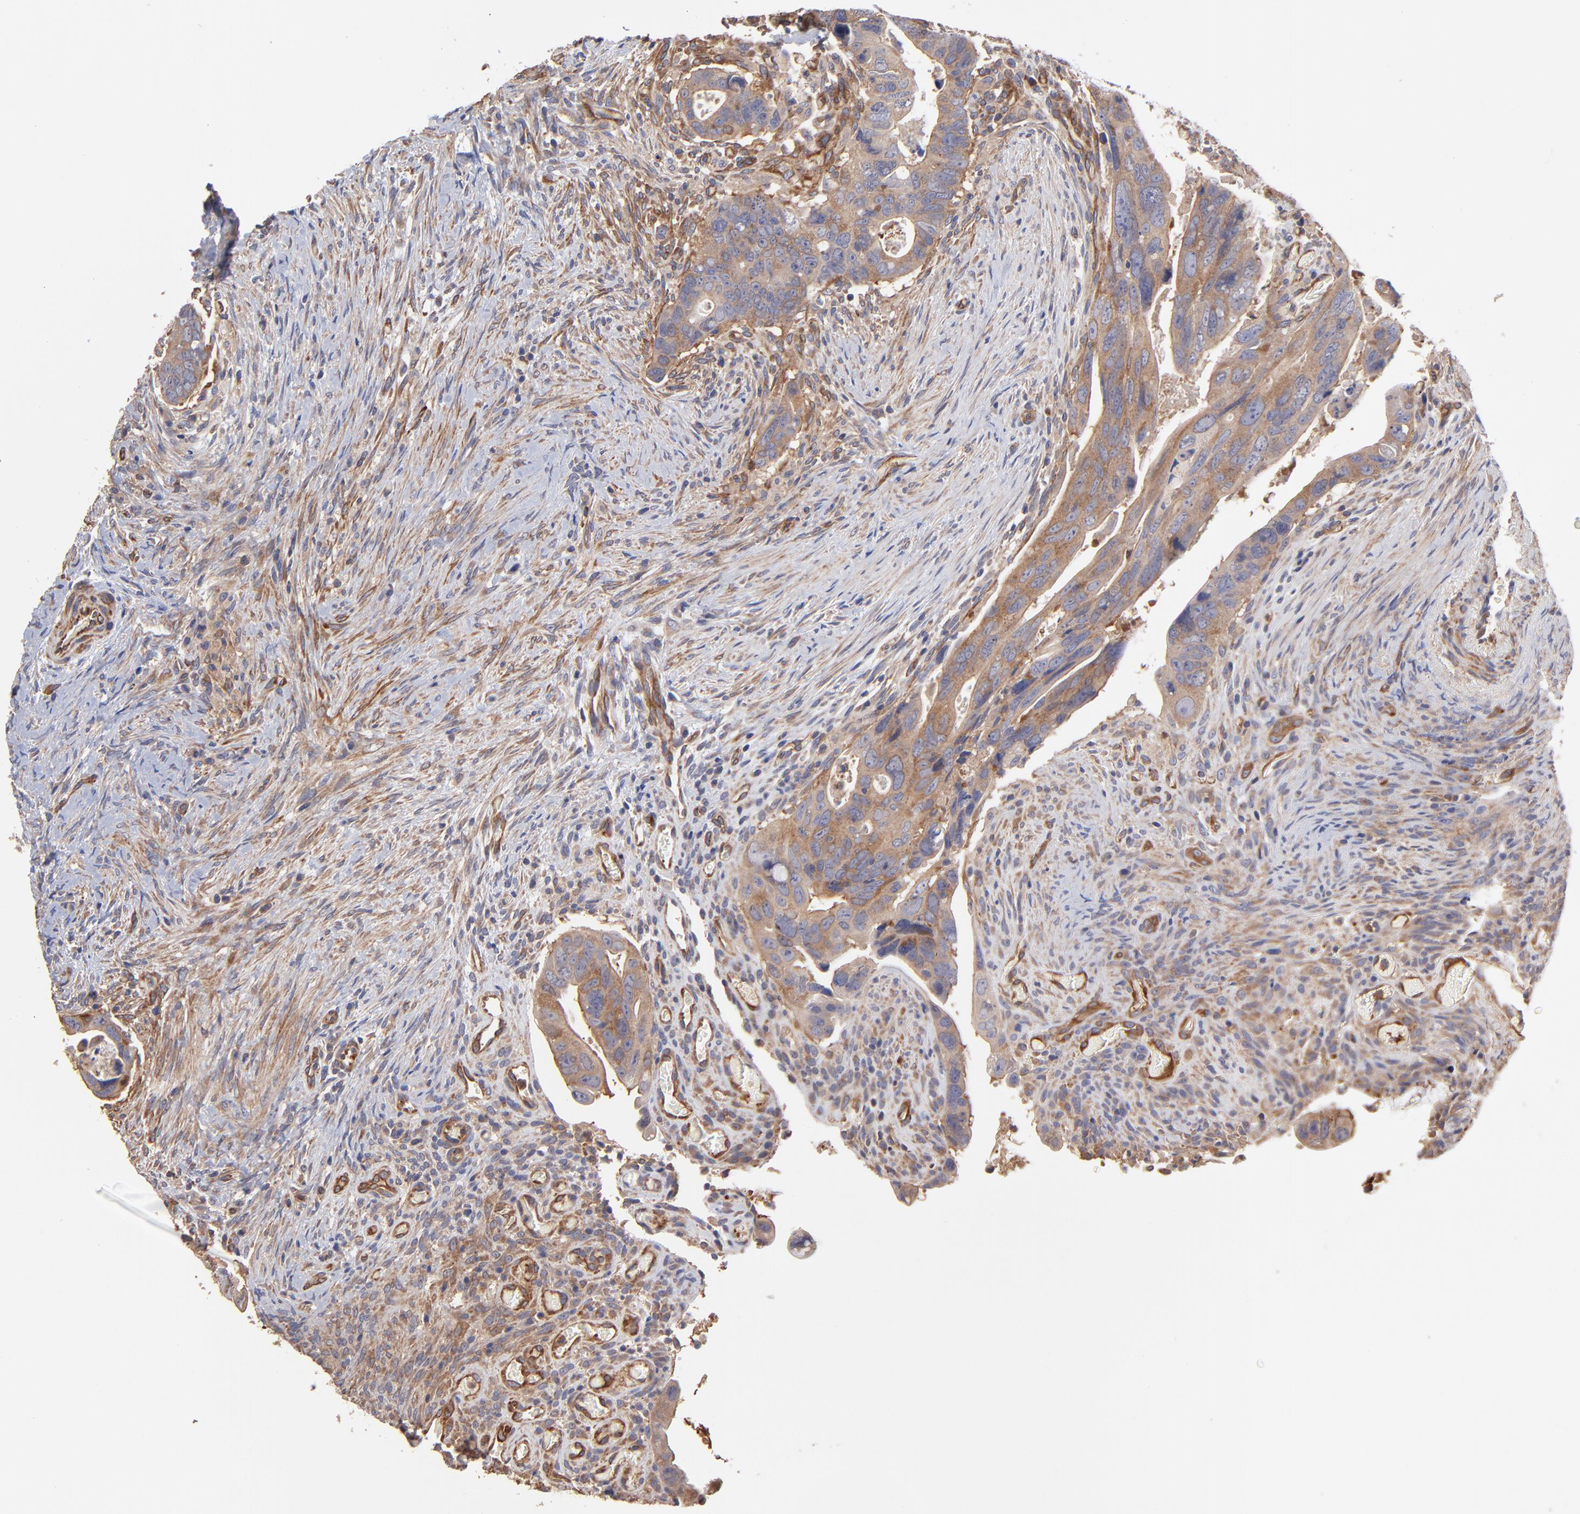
{"staining": {"intensity": "moderate", "quantity": ">75%", "location": "cytoplasmic/membranous"}, "tissue": "colorectal cancer", "cell_type": "Tumor cells", "image_type": "cancer", "snomed": [{"axis": "morphology", "description": "Adenocarcinoma, NOS"}, {"axis": "topography", "description": "Rectum"}], "caption": "Immunohistochemical staining of human adenocarcinoma (colorectal) displays medium levels of moderate cytoplasmic/membranous positivity in approximately >75% of tumor cells. (DAB = brown stain, brightfield microscopy at high magnification).", "gene": "ASB7", "patient": {"sex": "male", "age": 53}}